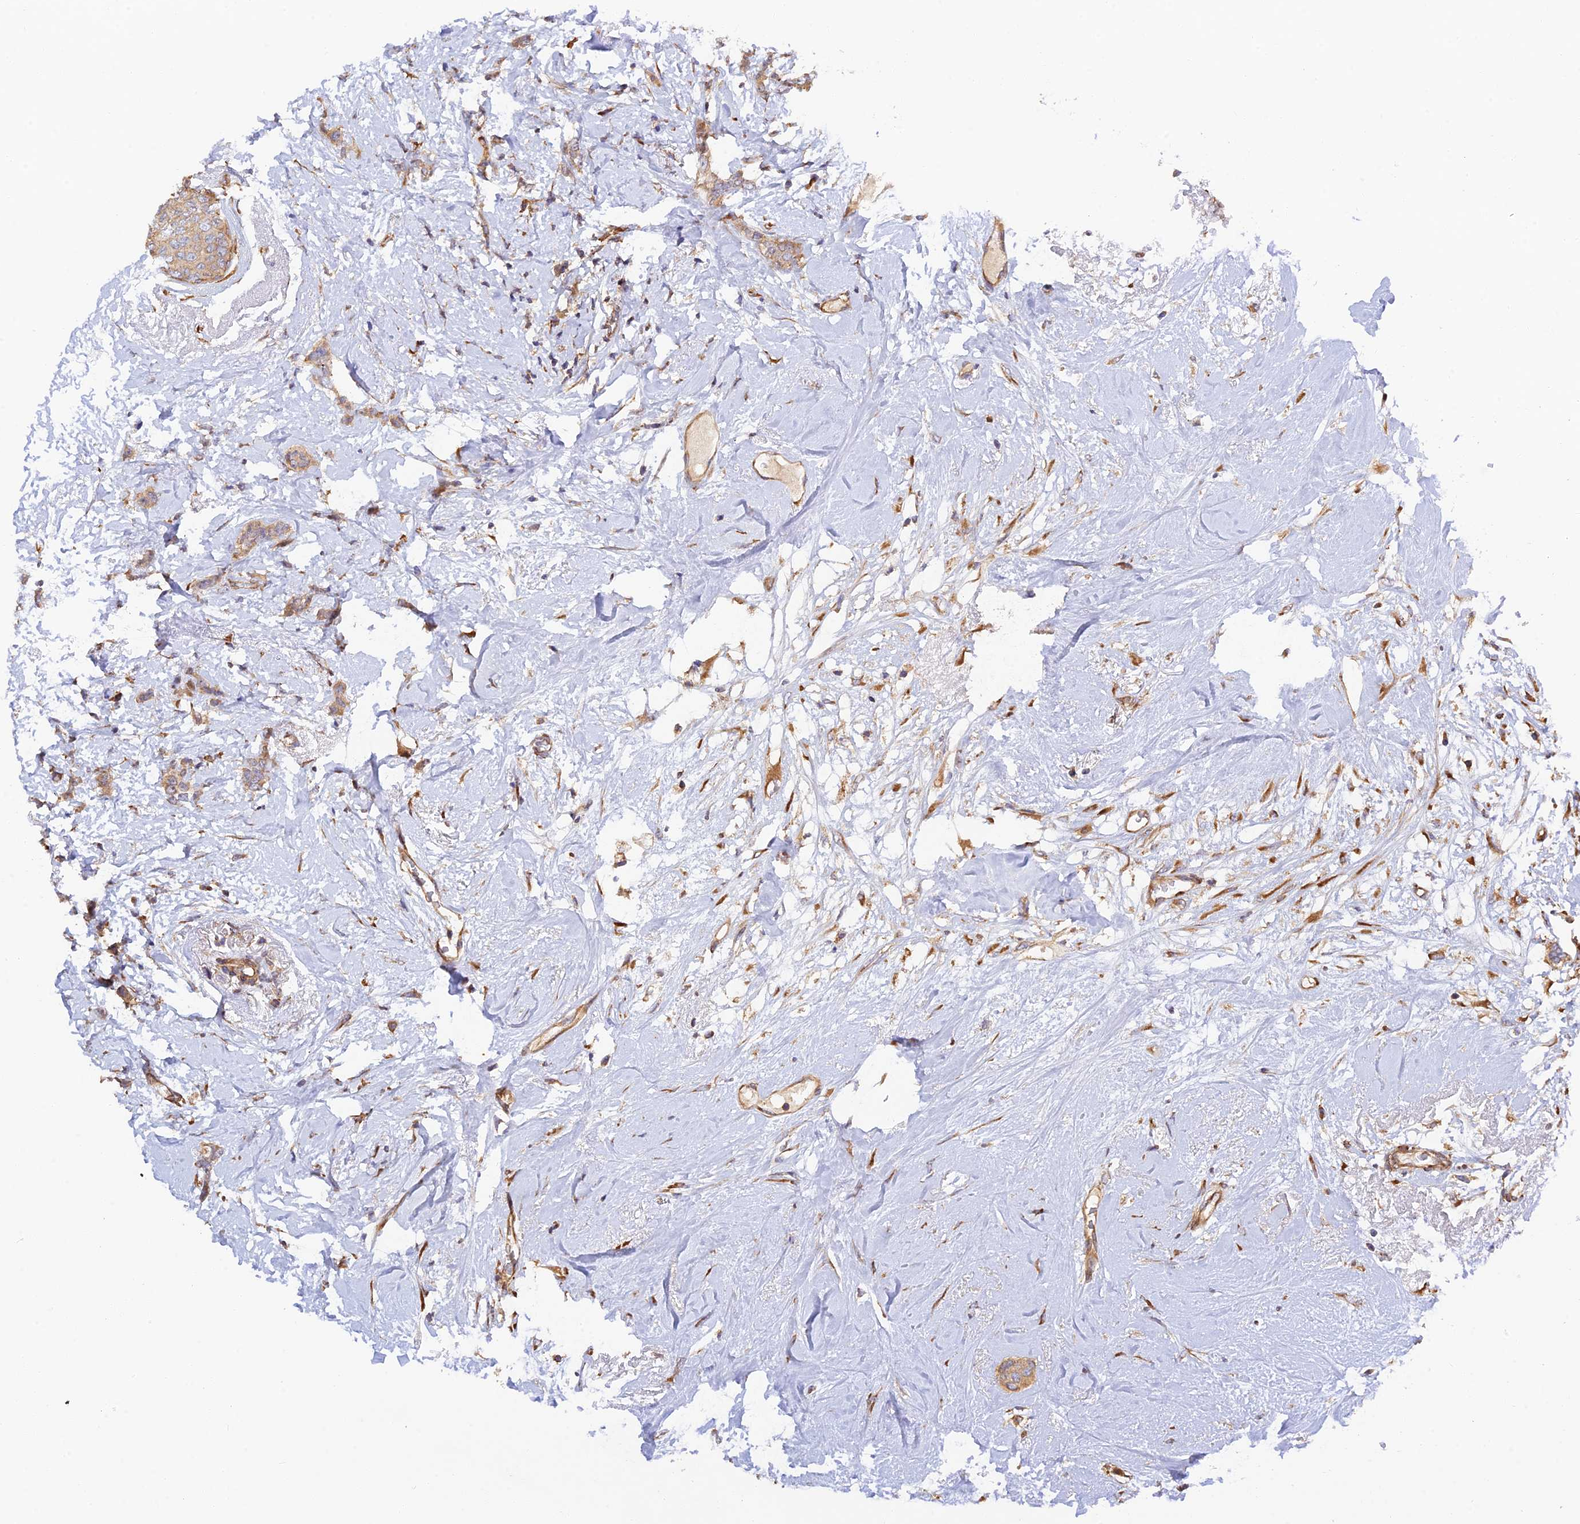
{"staining": {"intensity": "moderate", "quantity": ">75%", "location": "cytoplasmic/membranous"}, "tissue": "breast cancer", "cell_type": "Tumor cells", "image_type": "cancer", "snomed": [{"axis": "morphology", "description": "Duct carcinoma"}, {"axis": "topography", "description": "Breast"}], "caption": "Breast cancer stained with DAB (3,3'-diaminobenzidine) IHC exhibits medium levels of moderate cytoplasmic/membranous positivity in about >75% of tumor cells.", "gene": "RPL5", "patient": {"sex": "female", "age": 72}}